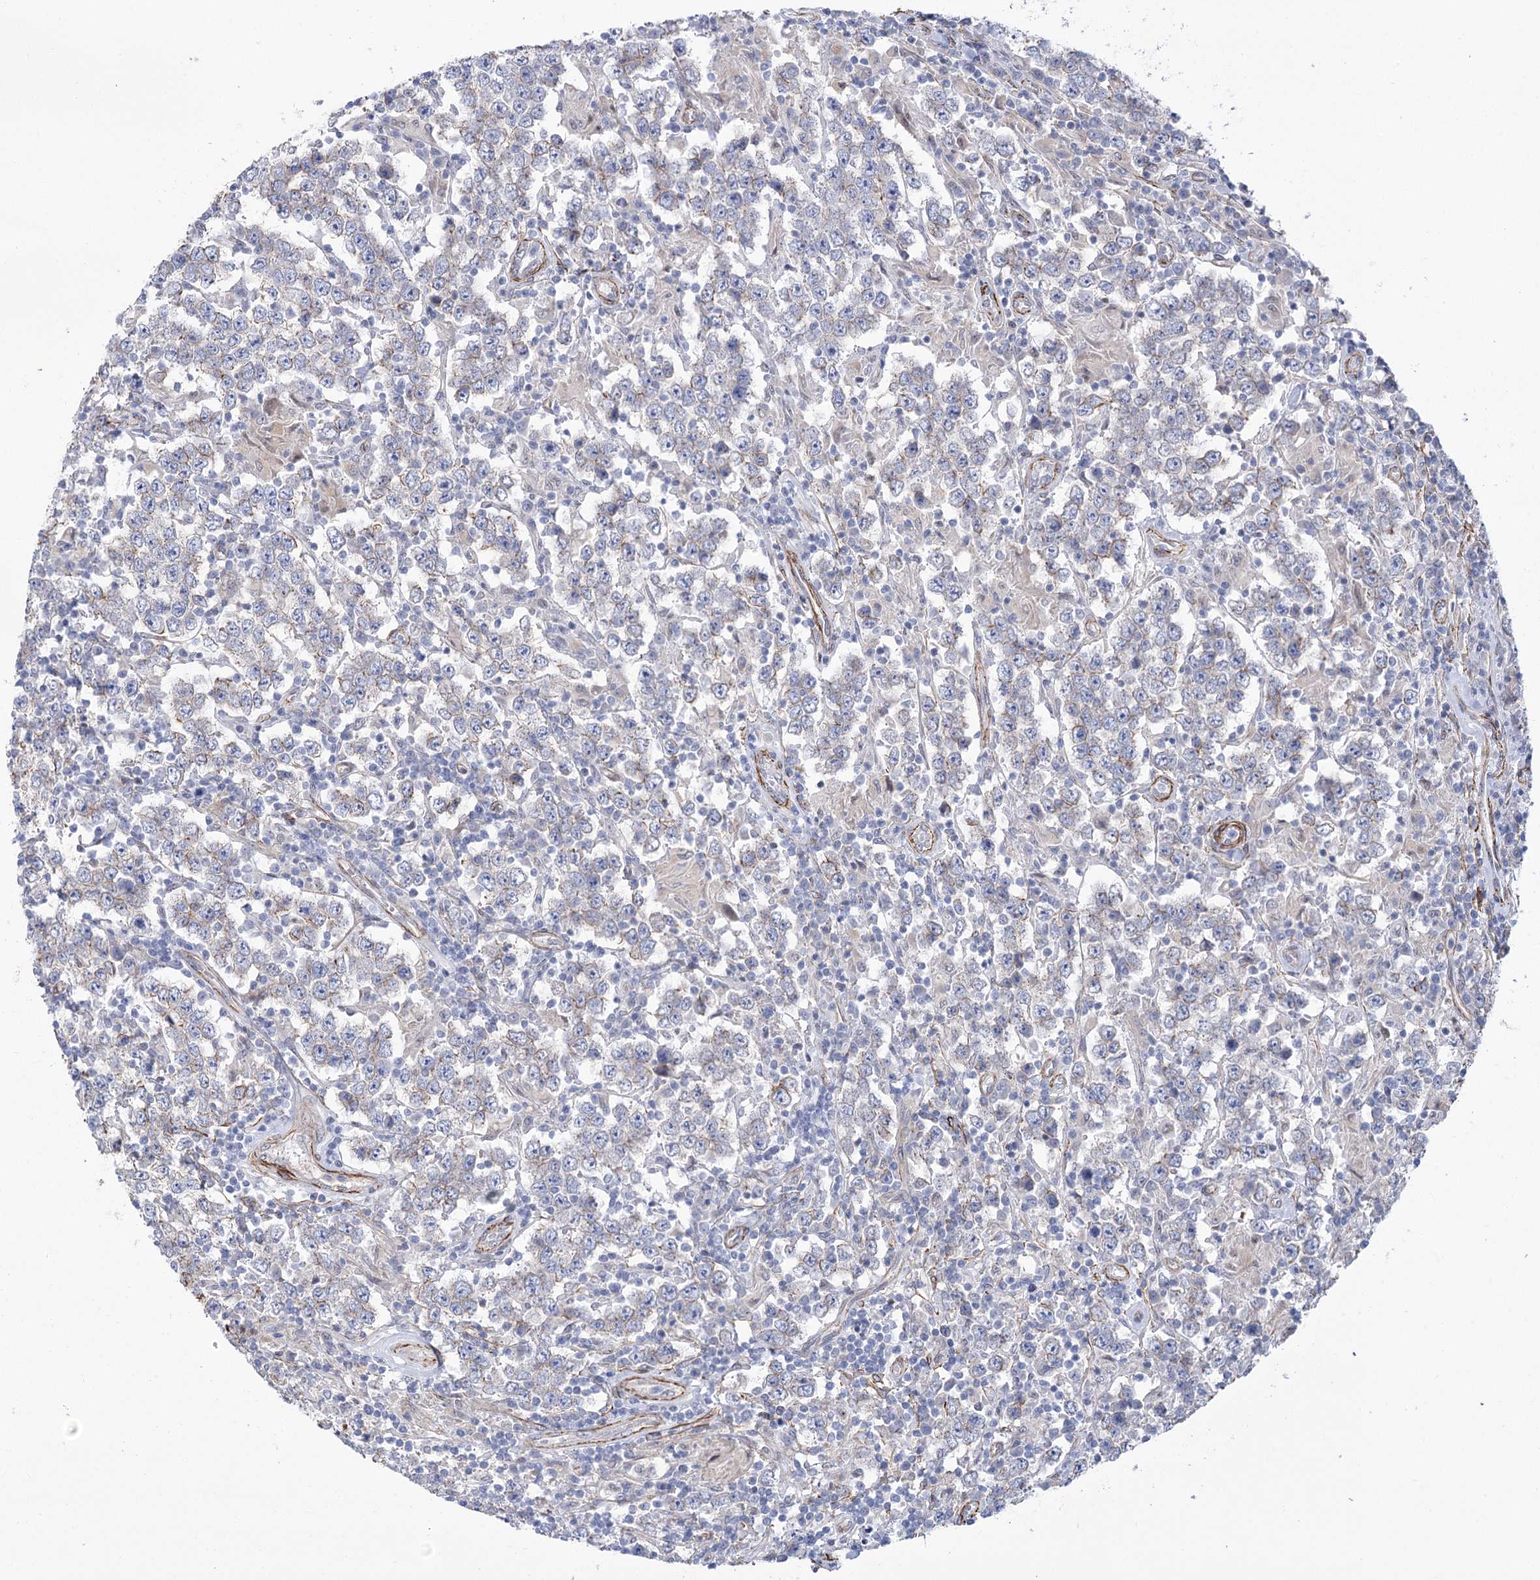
{"staining": {"intensity": "weak", "quantity": "<25%", "location": "cytoplasmic/membranous"}, "tissue": "testis cancer", "cell_type": "Tumor cells", "image_type": "cancer", "snomed": [{"axis": "morphology", "description": "Normal tissue, NOS"}, {"axis": "morphology", "description": "Urothelial carcinoma, High grade"}, {"axis": "morphology", "description": "Seminoma, NOS"}, {"axis": "morphology", "description": "Carcinoma, Embryonal, NOS"}, {"axis": "topography", "description": "Urinary bladder"}, {"axis": "topography", "description": "Testis"}], "caption": "The image exhibits no significant staining in tumor cells of testis cancer. (Brightfield microscopy of DAB (3,3'-diaminobenzidine) immunohistochemistry at high magnification).", "gene": "WASHC3", "patient": {"sex": "male", "age": 41}}